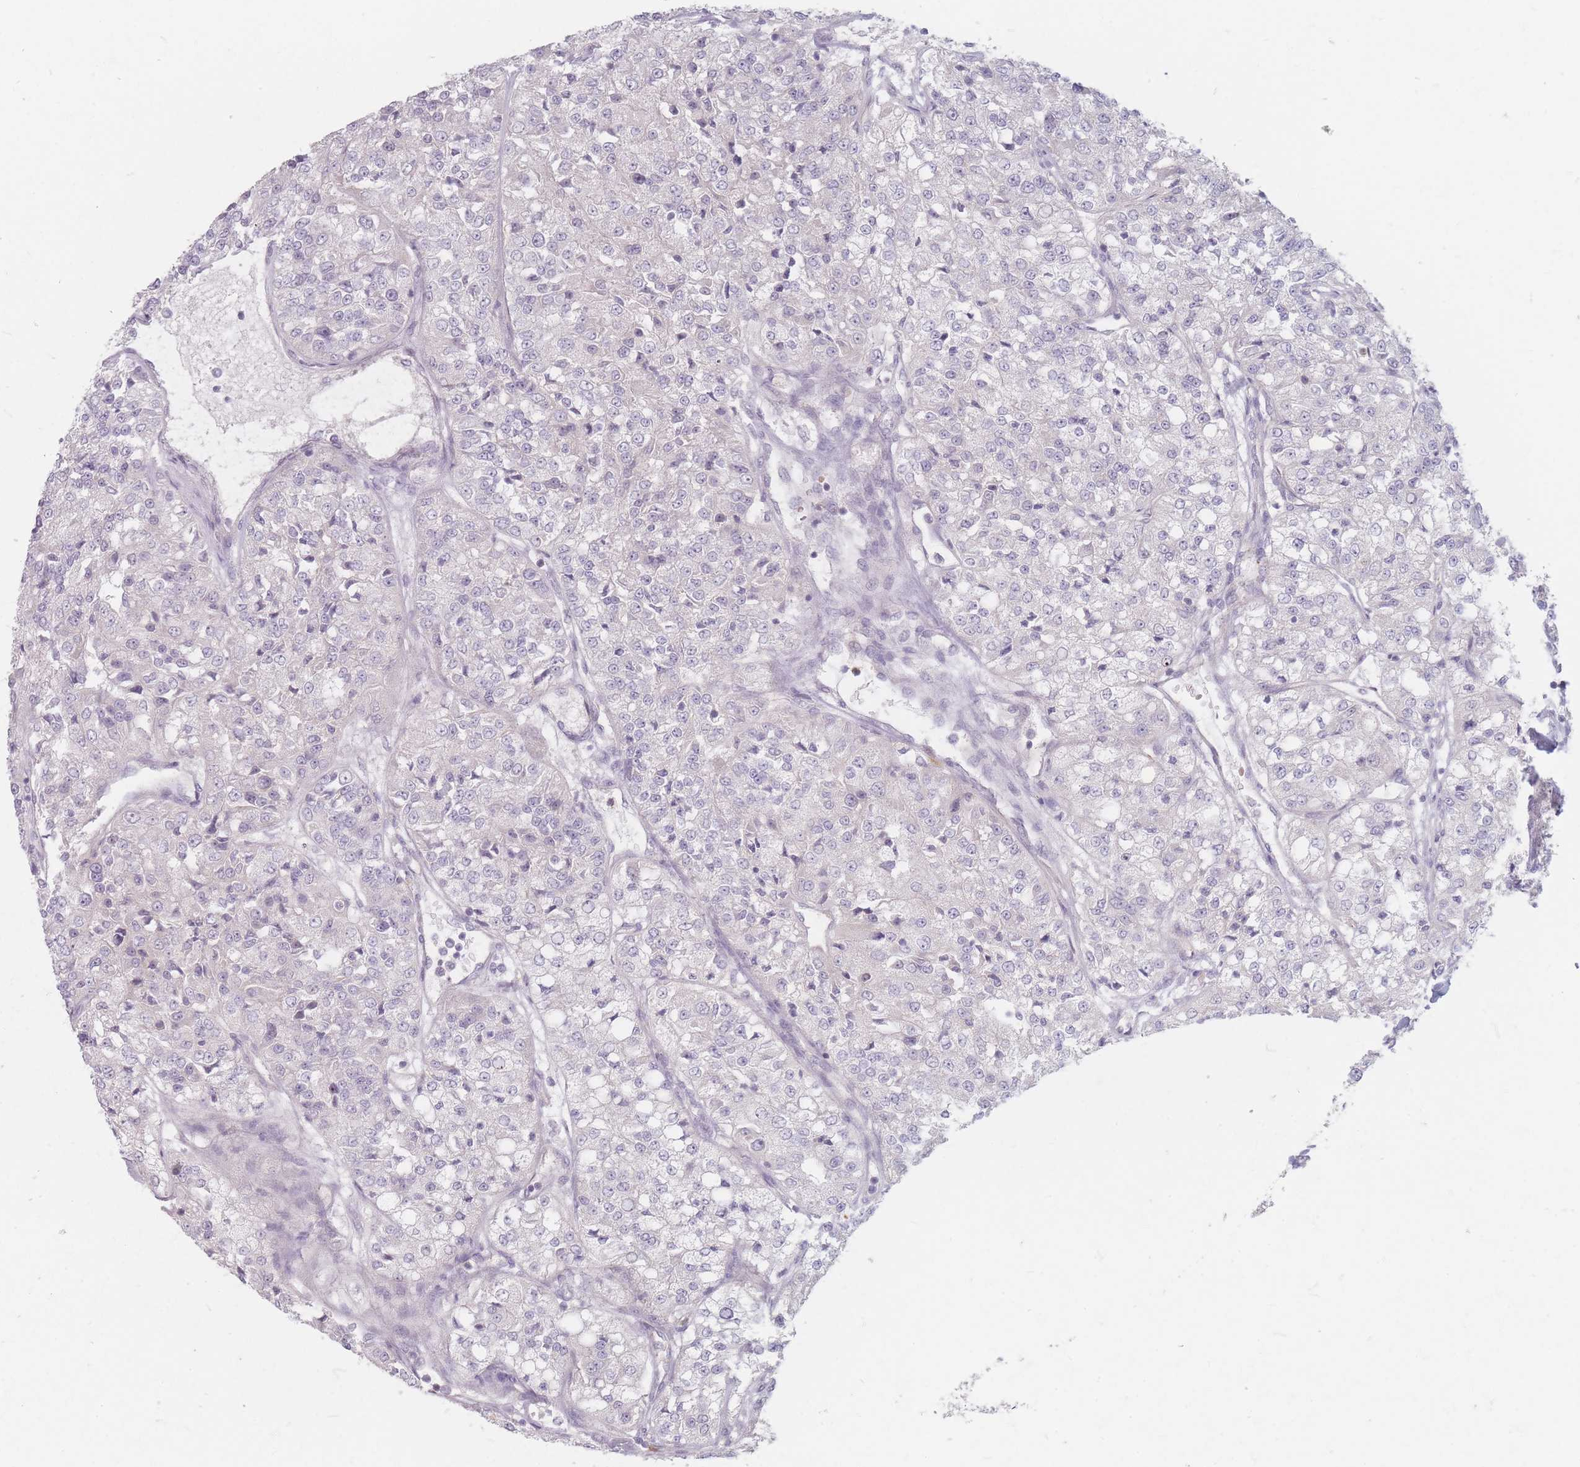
{"staining": {"intensity": "negative", "quantity": "none", "location": "none"}, "tissue": "renal cancer", "cell_type": "Tumor cells", "image_type": "cancer", "snomed": [{"axis": "morphology", "description": "Adenocarcinoma, NOS"}, {"axis": "topography", "description": "Kidney"}], "caption": "DAB immunohistochemical staining of renal cancer (adenocarcinoma) shows no significant expression in tumor cells. The staining was performed using DAB (3,3'-diaminobenzidine) to visualize the protein expression in brown, while the nuclei were stained in blue with hematoxylin (Magnification: 20x).", "gene": "CHCHD7", "patient": {"sex": "female", "age": 63}}